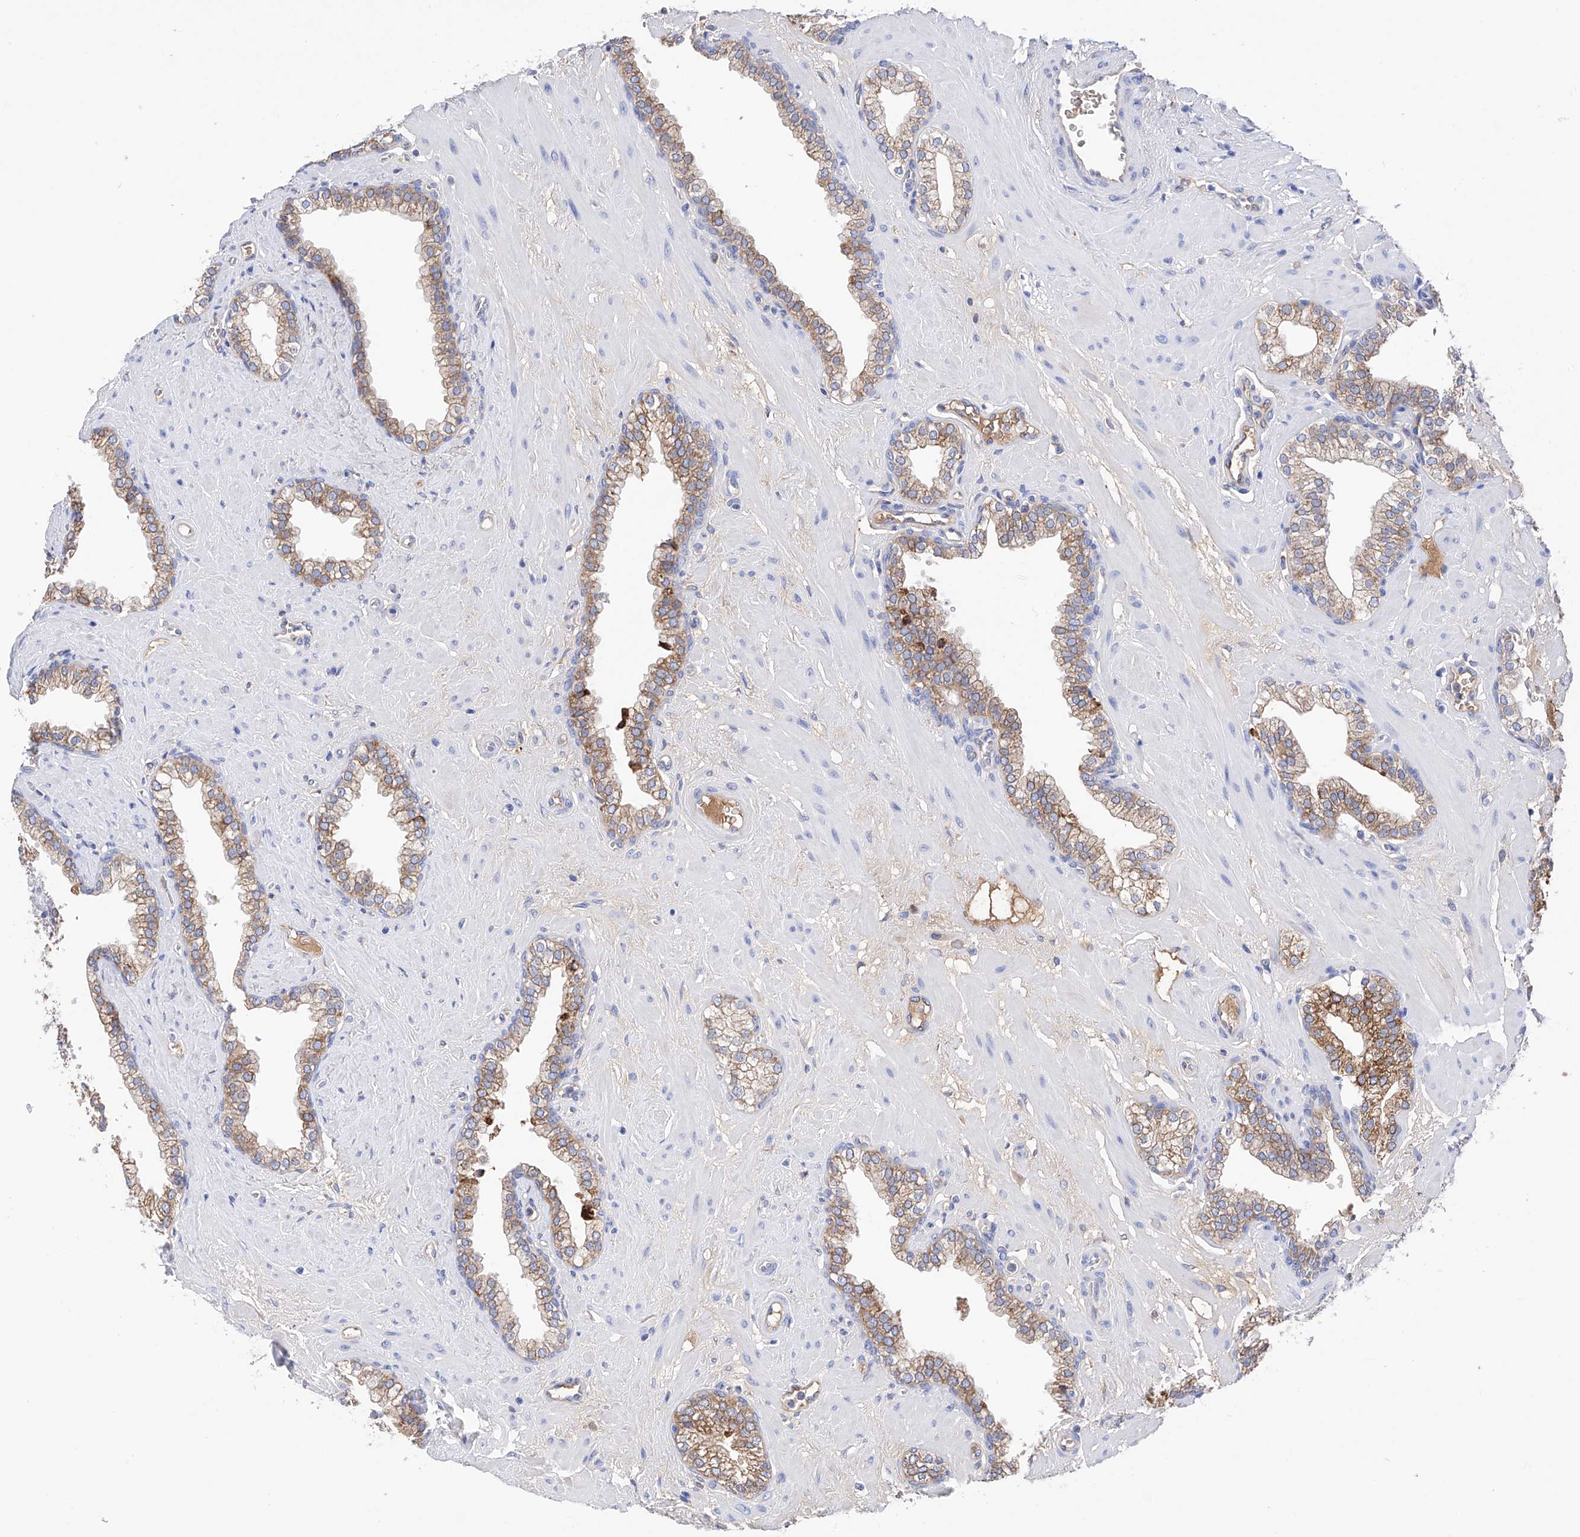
{"staining": {"intensity": "moderate", "quantity": ">75%", "location": "cytoplasmic/membranous"}, "tissue": "prostate", "cell_type": "Glandular cells", "image_type": "normal", "snomed": [{"axis": "morphology", "description": "Normal tissue, NOS"}, {"axis": "morphology", "description": "Urothelial carcinoma, Low grade"}, {"axis": "topography", "description": "Urinary bladder"}, {"axis": "topography", "description": "Prostate"}], "caption": "A brown stain labels moderate cytoplasmic/membranous expression of a protein in glandular cells of normal human prostate. Using DAB (3,3'-diaminobenzidine) (brown) and hematoxylin (blue) stains, captured at high magnification using brightfield microscopy.", "gene": "PDIA5", "patient": {"sex": "male", "age": 60}}